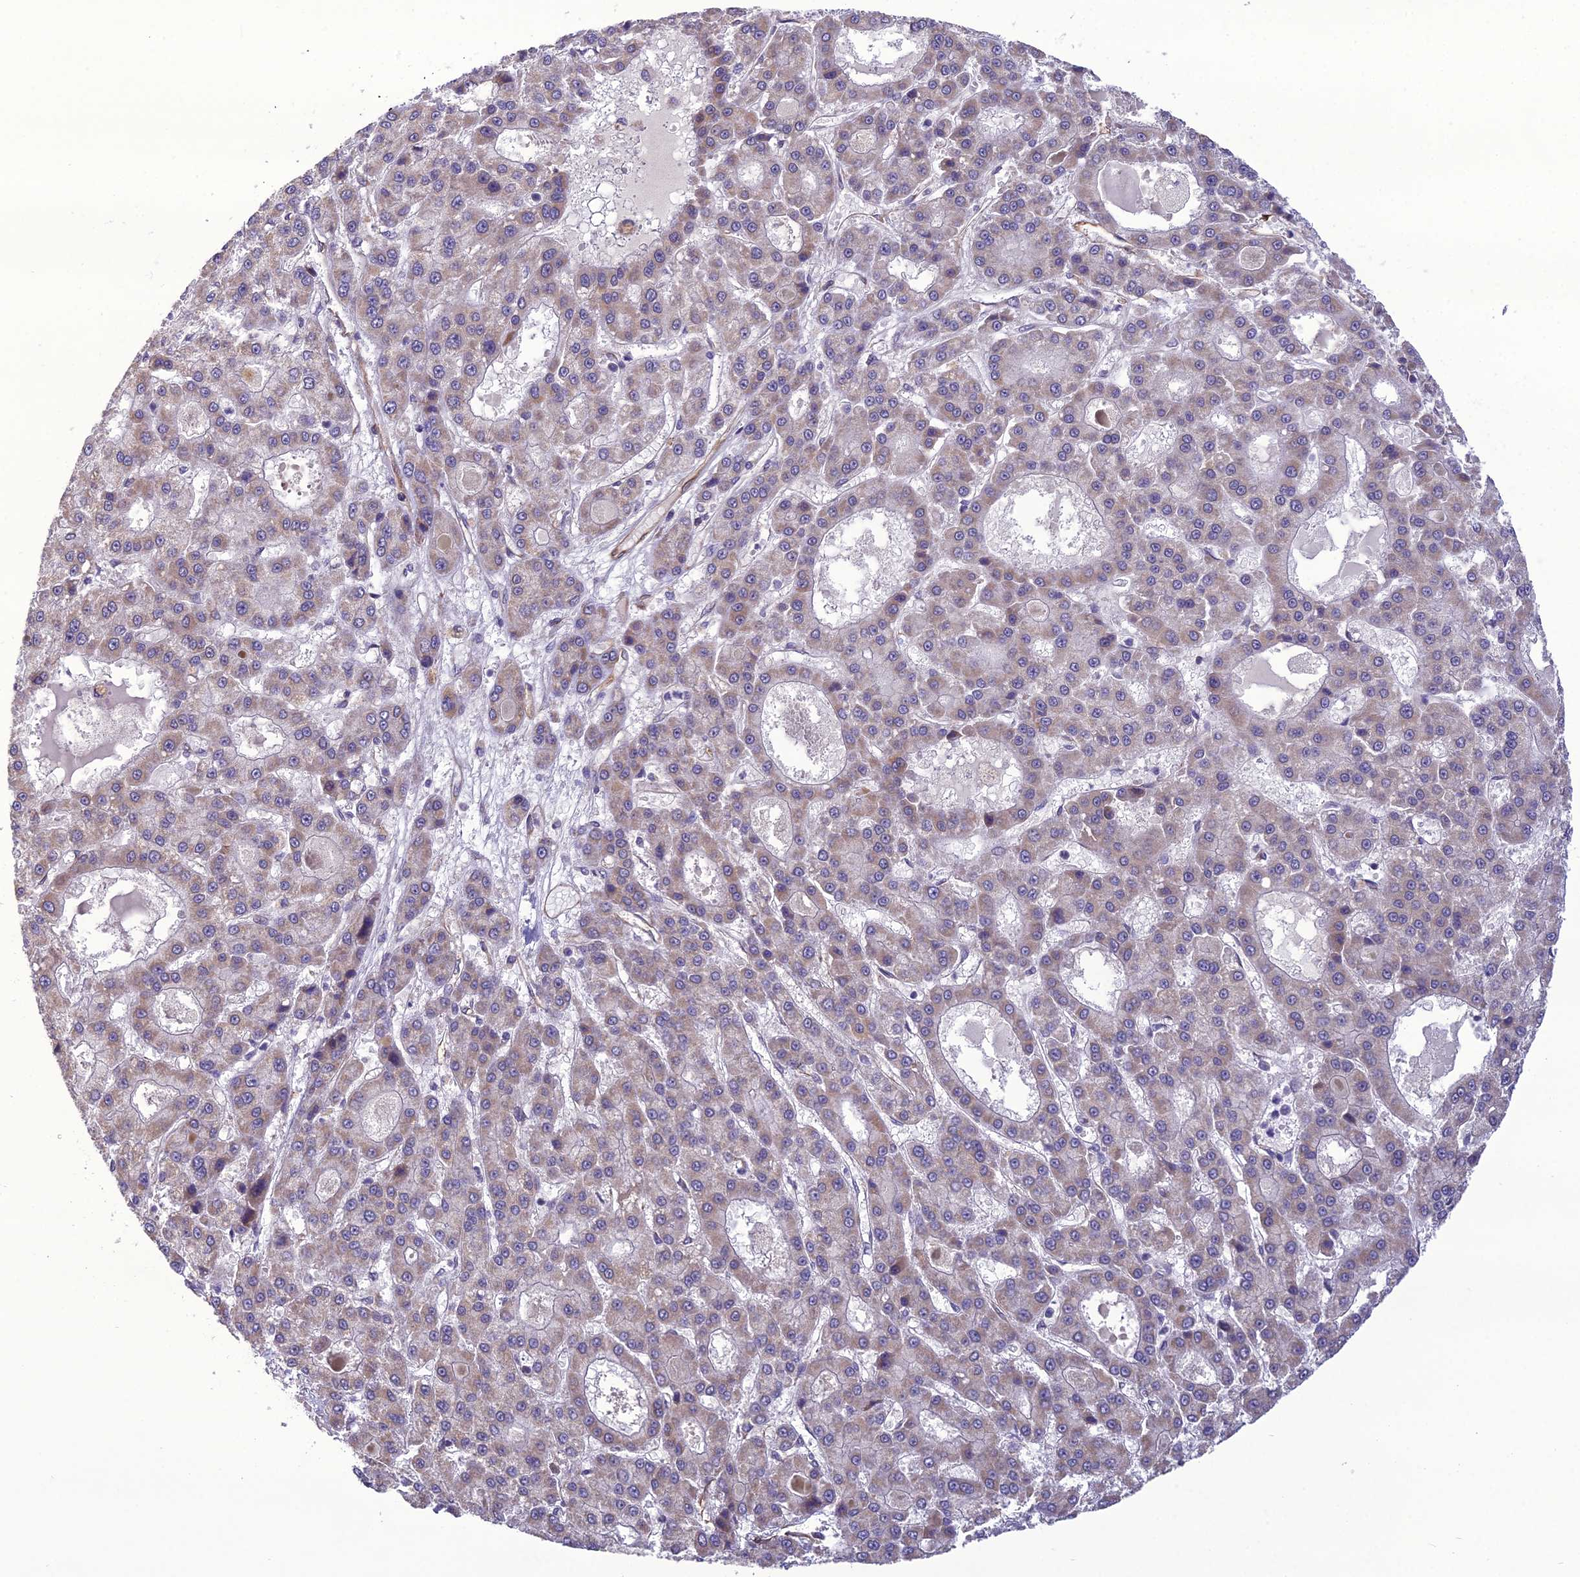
{"staining": {"intensity": "weak", "quantity": "25%-75%", "location": "cytoplasmic/membranous"}, "tissue": "liver cancer", "cell_type": "Tumor cells", "image_type": "cancer", "snomed": [{"axis": "morphology", "description": "Carcinoma, Hepatocellular, NOS"}, {"axis": "topography", "description": "Liver"}], "caption": "Protein staining shows weak cytoplasmic/membranous expression in approximately 25%-75% of tumor cells in liver hepatocellular carcinoma.", "gene": "NODAL", "patient": {"sex": "male", "age": 70}}